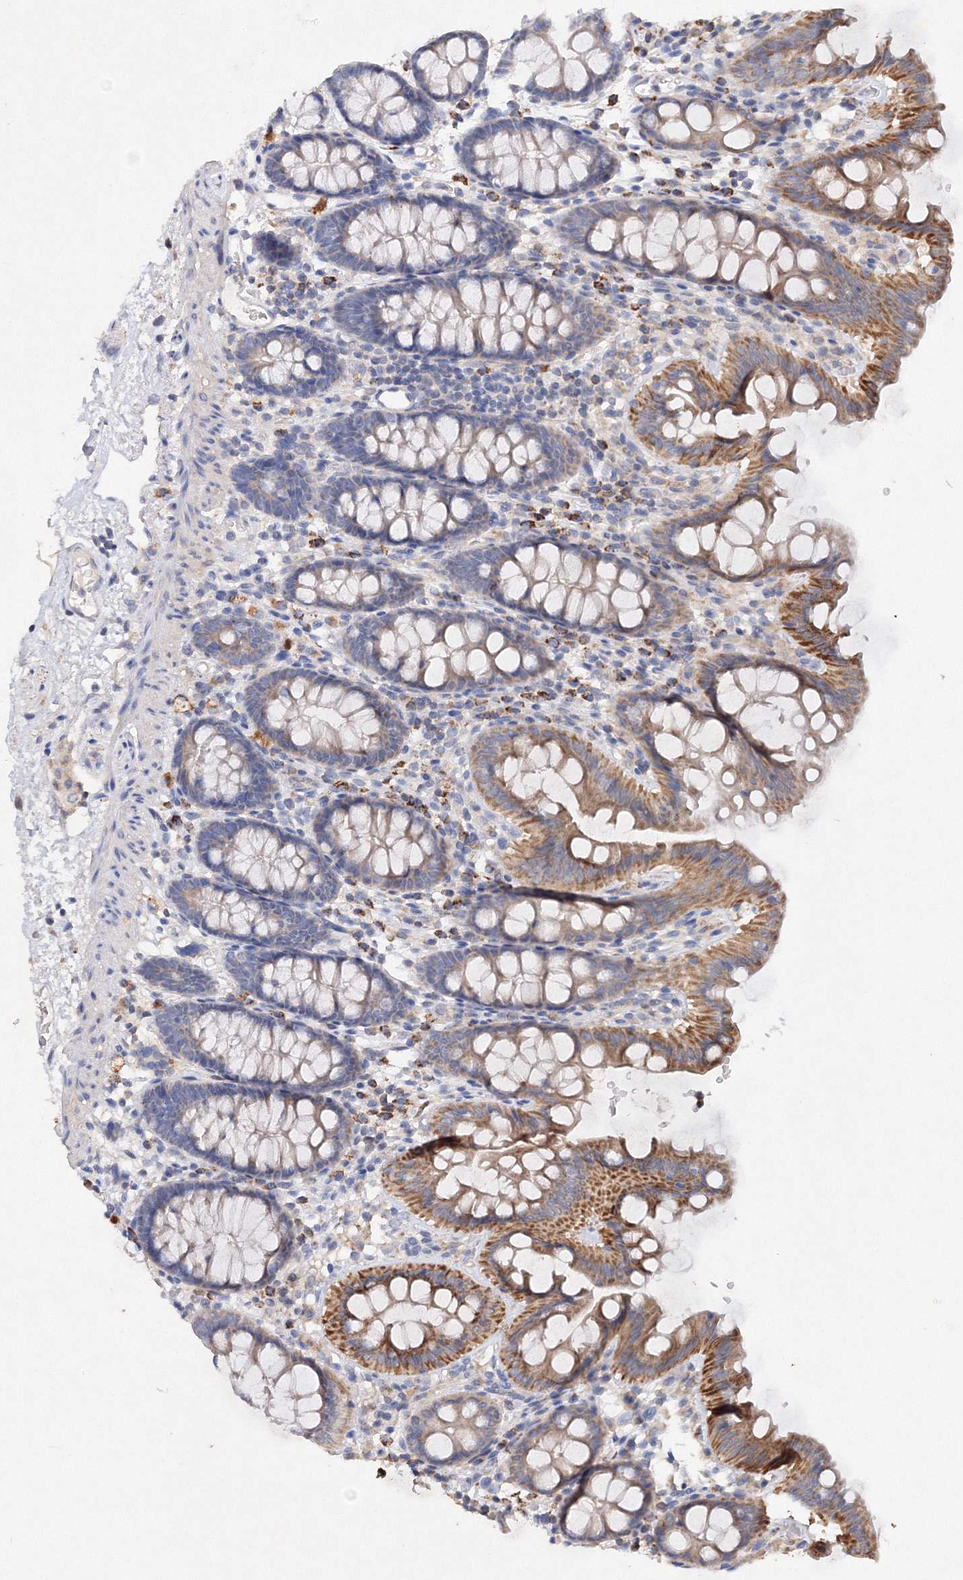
{"staining": {"intensity": "negative", "quantity": "none", "location": "none"}, "tissue": "colon", "cell_type": "Endothelial cells", "image_type": "normal", "snomed": [{"axis": "morphology", "description": "Normal tissue, NOS"}, {"axis": "topography", "description": "Colon"}], "caption": "High magnification brightfield microscopy of unremarkable colon stained with DAB (3,3'-diaminobenzidine) (brown) and counterstained with hematoxylin (blue): endothelial cells show no significant positivity.", "gene": "GLS", "patient": {"sex": "male", "age": 75}}